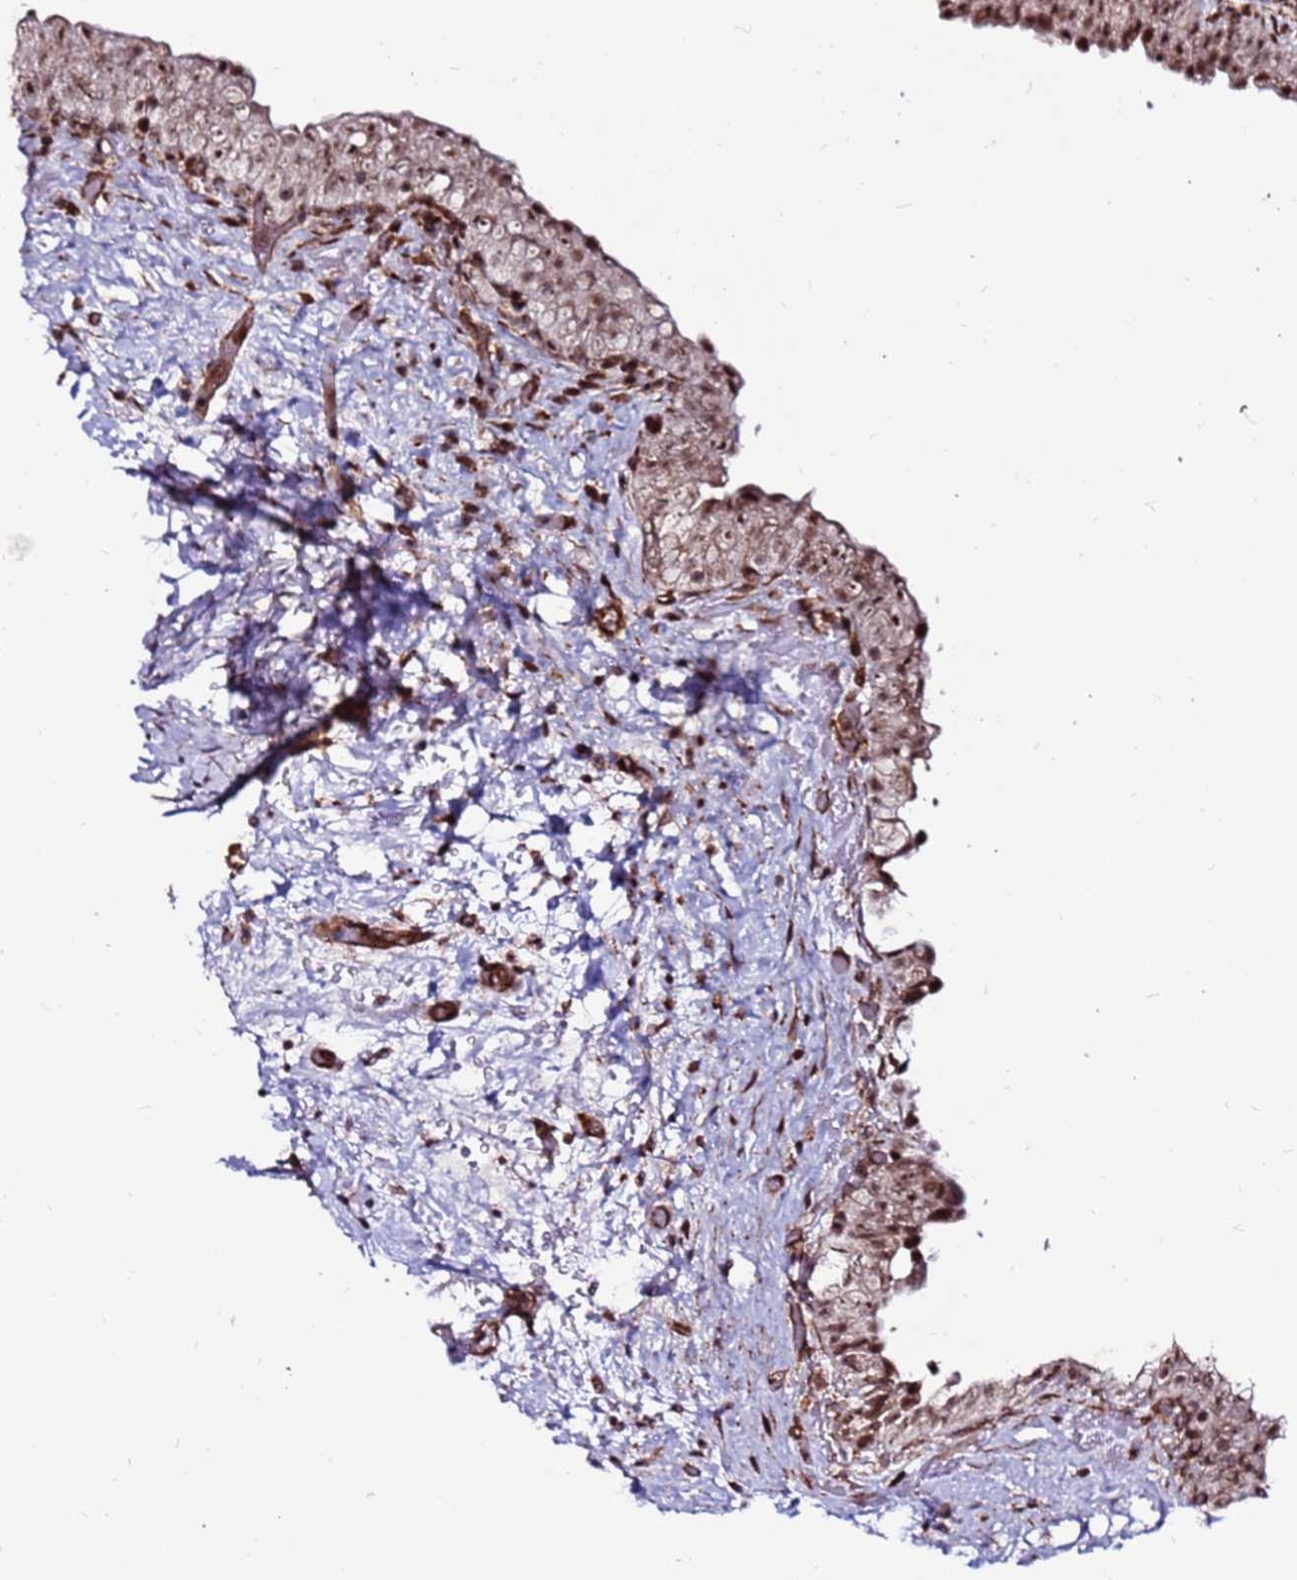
{"staining": {"intensity": "moderate", "quantity": ">75%", "location": "nuclear"}, "tissue": "urinary bladder", "cell_type": "Urothelial cells", "image_type": "normal", "snomed": [{"axis": "morphology", "description": "Normal tissue, NOS"}, {"axis": "topography", "description": "Urinary bladder"}], "caption": "A medium amount of moderate nuclear staining is identified in about >75% of urothelial cells in unremarkable urinary bladder. (Stains: DAB (3,3'-diaminobenzidine) in brown, nuclei in blue, Microscopy: brightfield microscopy at high magnification).", "gene": "CLK3", "patient": {"sex": "male", "age": 69}}